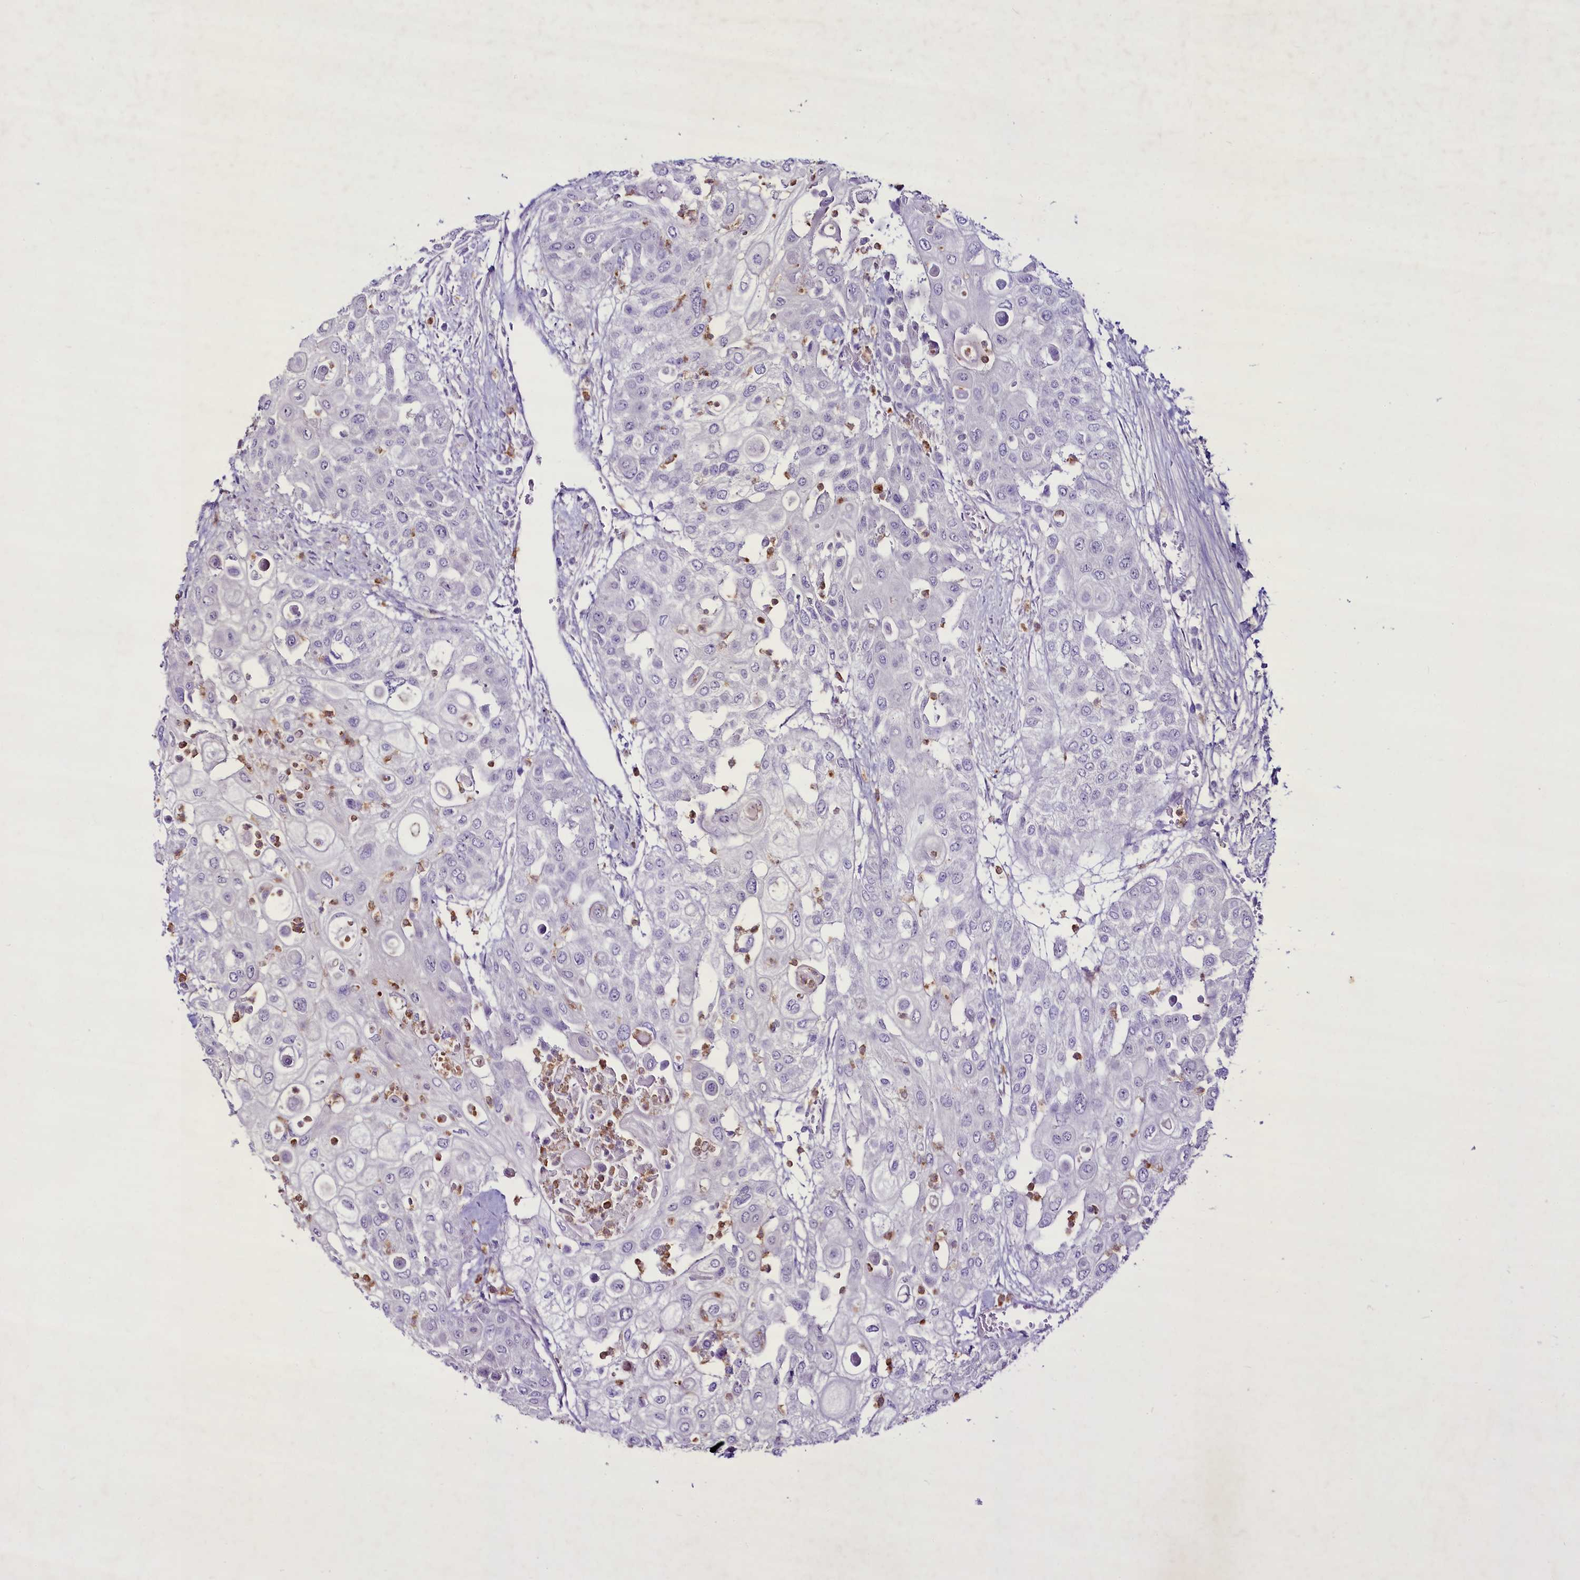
{"staining": {"intensity": "negative", "quantity": "none", "location": "none"}, "tissue": "urothelial cancer", "cell_type": "Tumor cells", "image_type": "cancer", "snomed": [{"axis": "morphology", "description": "Urothelial carcinoma, High grade"}, {"axis": "topography", "description": "Urinary bladder"}], "caption": "An immunohistochemistry (IHC) image of urothelial cancer is shown. There is no staining in tumor cells of urothelial cancer. (DAB (3,3'-diaminobenzidine) IHC with hematoxylin counter stain).", "gene": "FAM209B", "patient": {"sex": "female", "age": 79}}